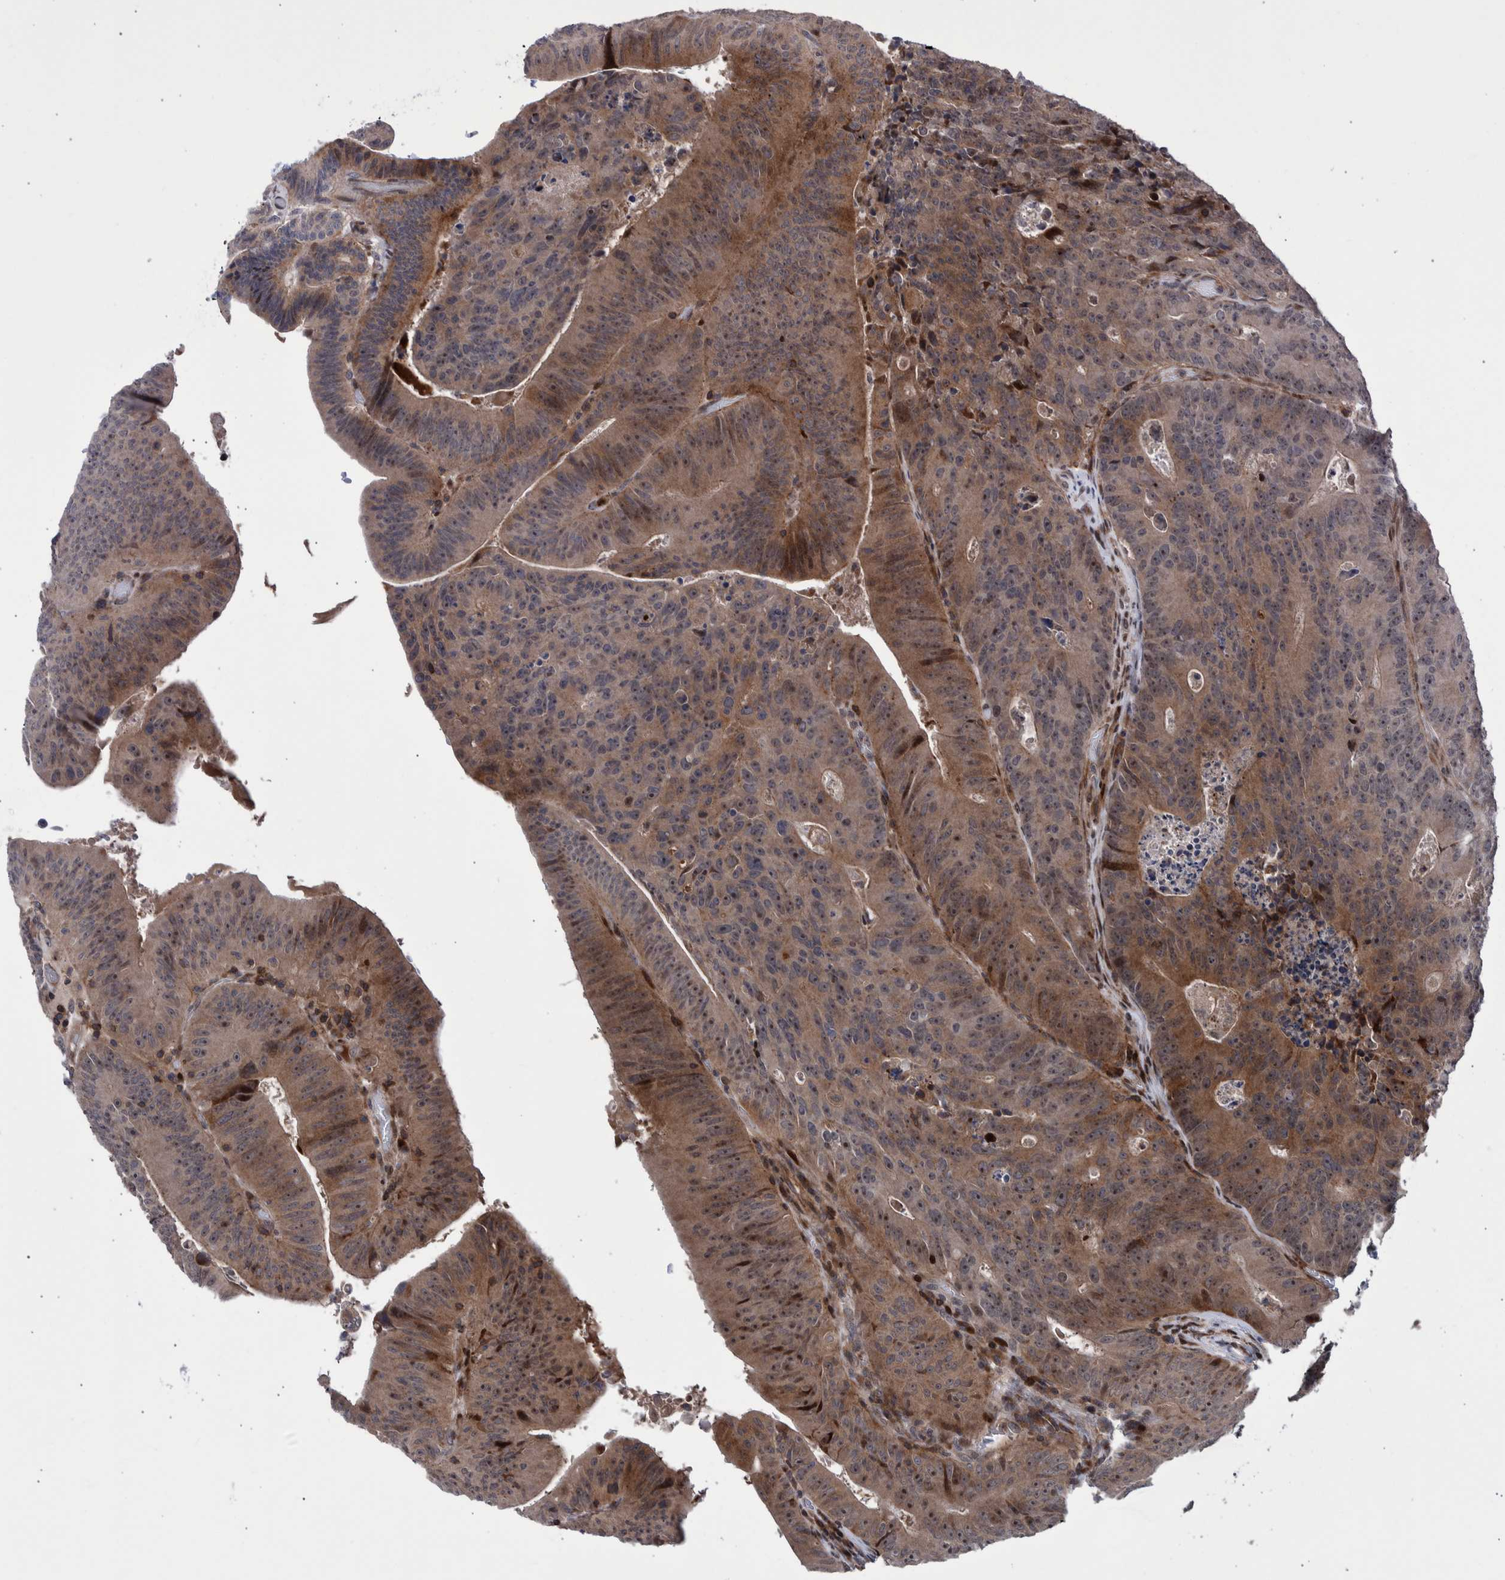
{"staining": {"intensity": "moderate", "quantity": ">75%", "location": "cytoplasmic/membranous,nuclear"}, "tissue": "colorectal cancer", "cell_type": "Tumor cells", "image_type": "cancer", "snomed": [{"axis": "morphology", "description": "Adenocarcinoma, NOS"}, {"axis": "topography", "description": "Colon"}], "caption": "Protein staining of colorectal cancer (adenocarcinoma) tissue exhibits moderate cytoplasmic/membranous and nuclear staining in approximately >75% of tumor cells.", "gene": "SHISA6", "patient": {"sex": "male", "age": 87}}